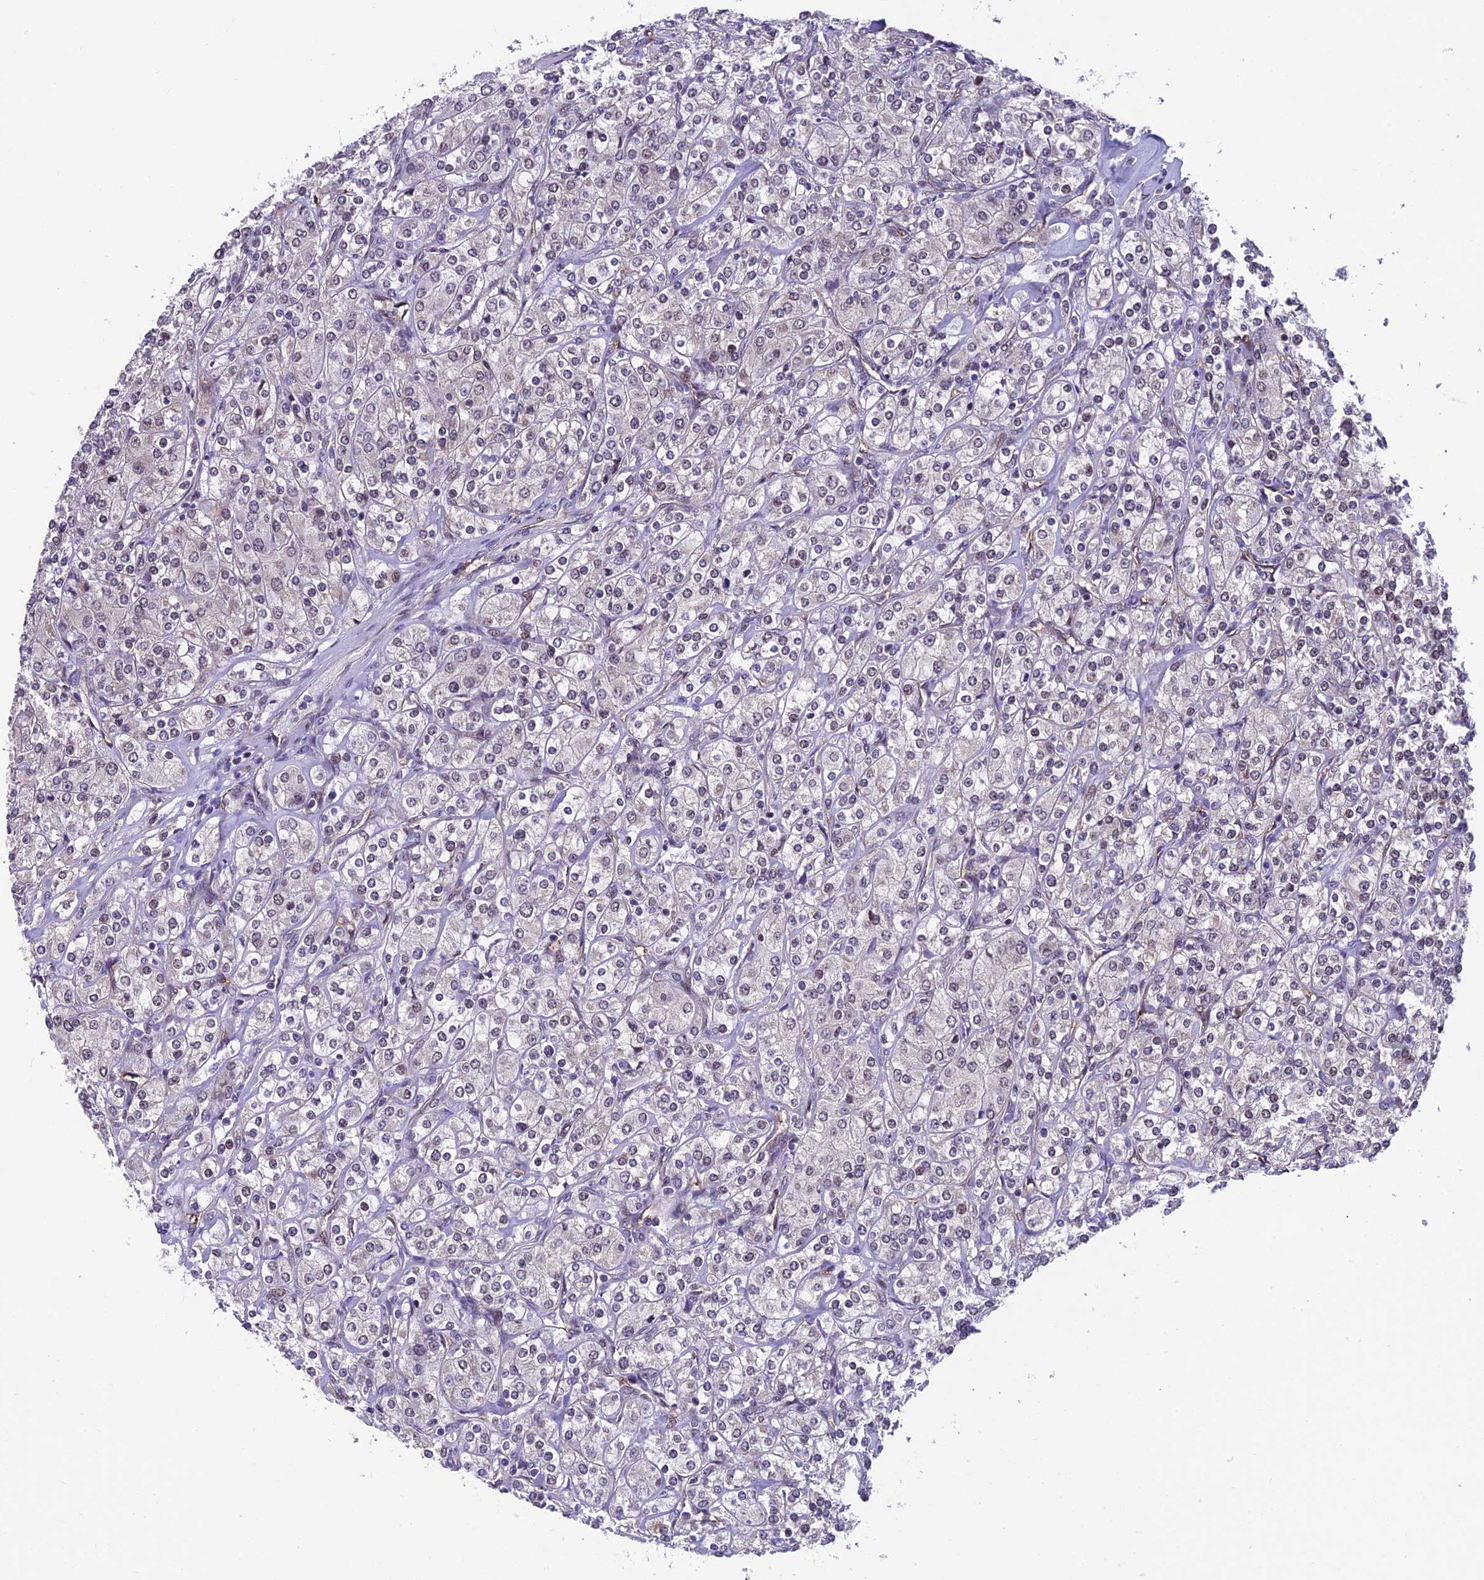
{"staining": {"intensity": "negative", "quantity": "none", "location": "none"}, "tissue": "renal cancer", "cell_type": "Tumor cells", "image_type": "cancer", "snomed": [{"axis": "morphology", "description": "Adenocarcinoma, NOS"}, {"axis": "topography", "description": "Kidney"}], "caption": "High magnification brightfield microscopy of adenocarcinoma (renal) stained with DAB (brown) and counterstained with hematoxylin (blue): tumor cells show no significant expression.", "gene": "KIAA1191", "patient": {"sex": "male", "age": 77}}